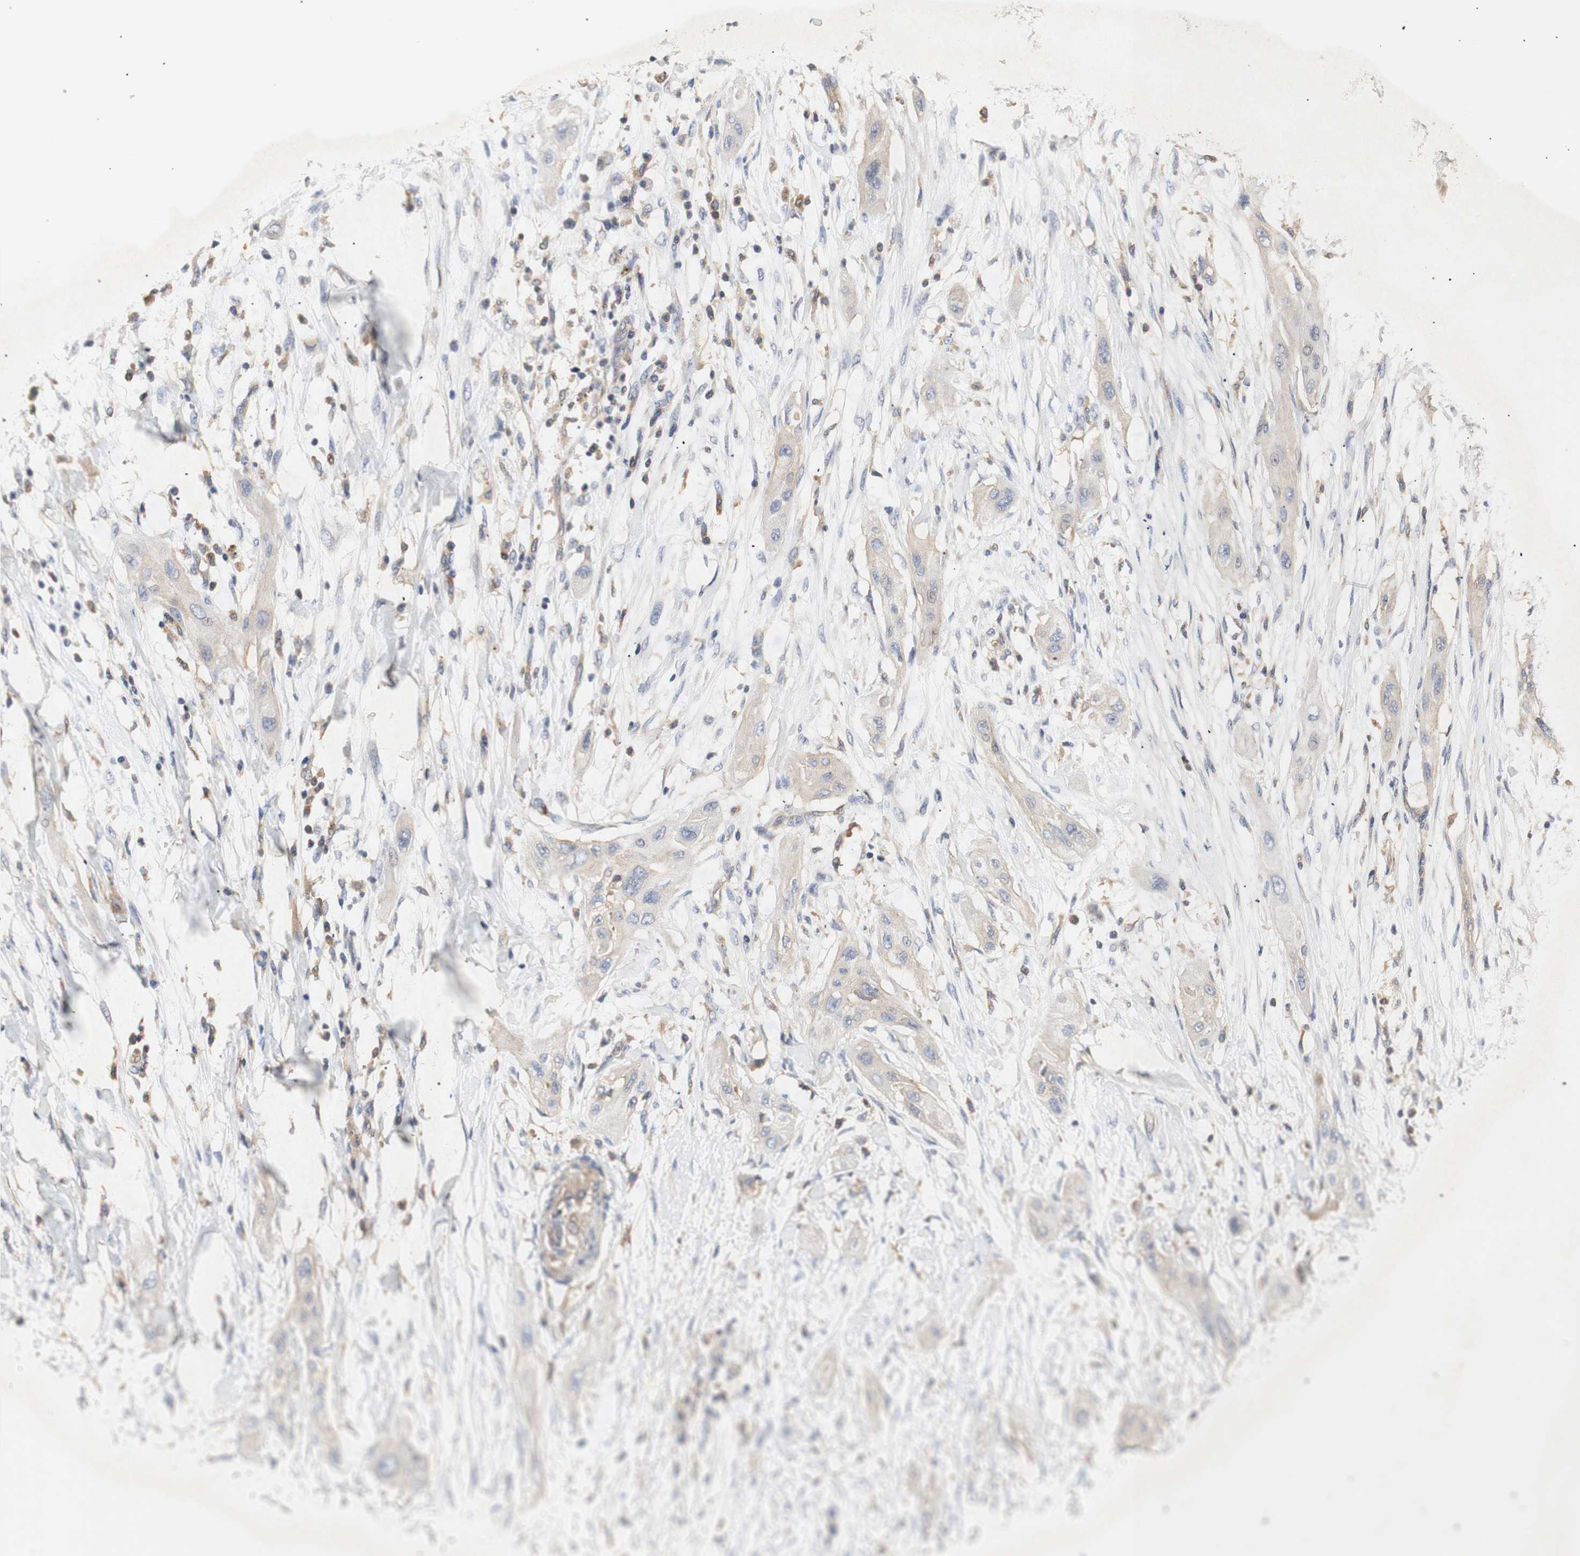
{"staining": {"intensity": "weak", "quantity": ">75%", "location": "cytoplasmic/membranous"}, "tissue": "lung cancer", "cell_type": "Tumor cells", "image_type": "cancer", "snomed": [{"axis": "morphology", "description": "Squamous cell carcinoma, NOS"}, {"axis": "topography", "description": "Lung"}], "caption": "A brown stain highlights weak cytoplasmic/membranous staining of a protein in human lung cancer tumor cells.", "gene": "IKBKG", "patient": {"sex": "female", "age": 47}}